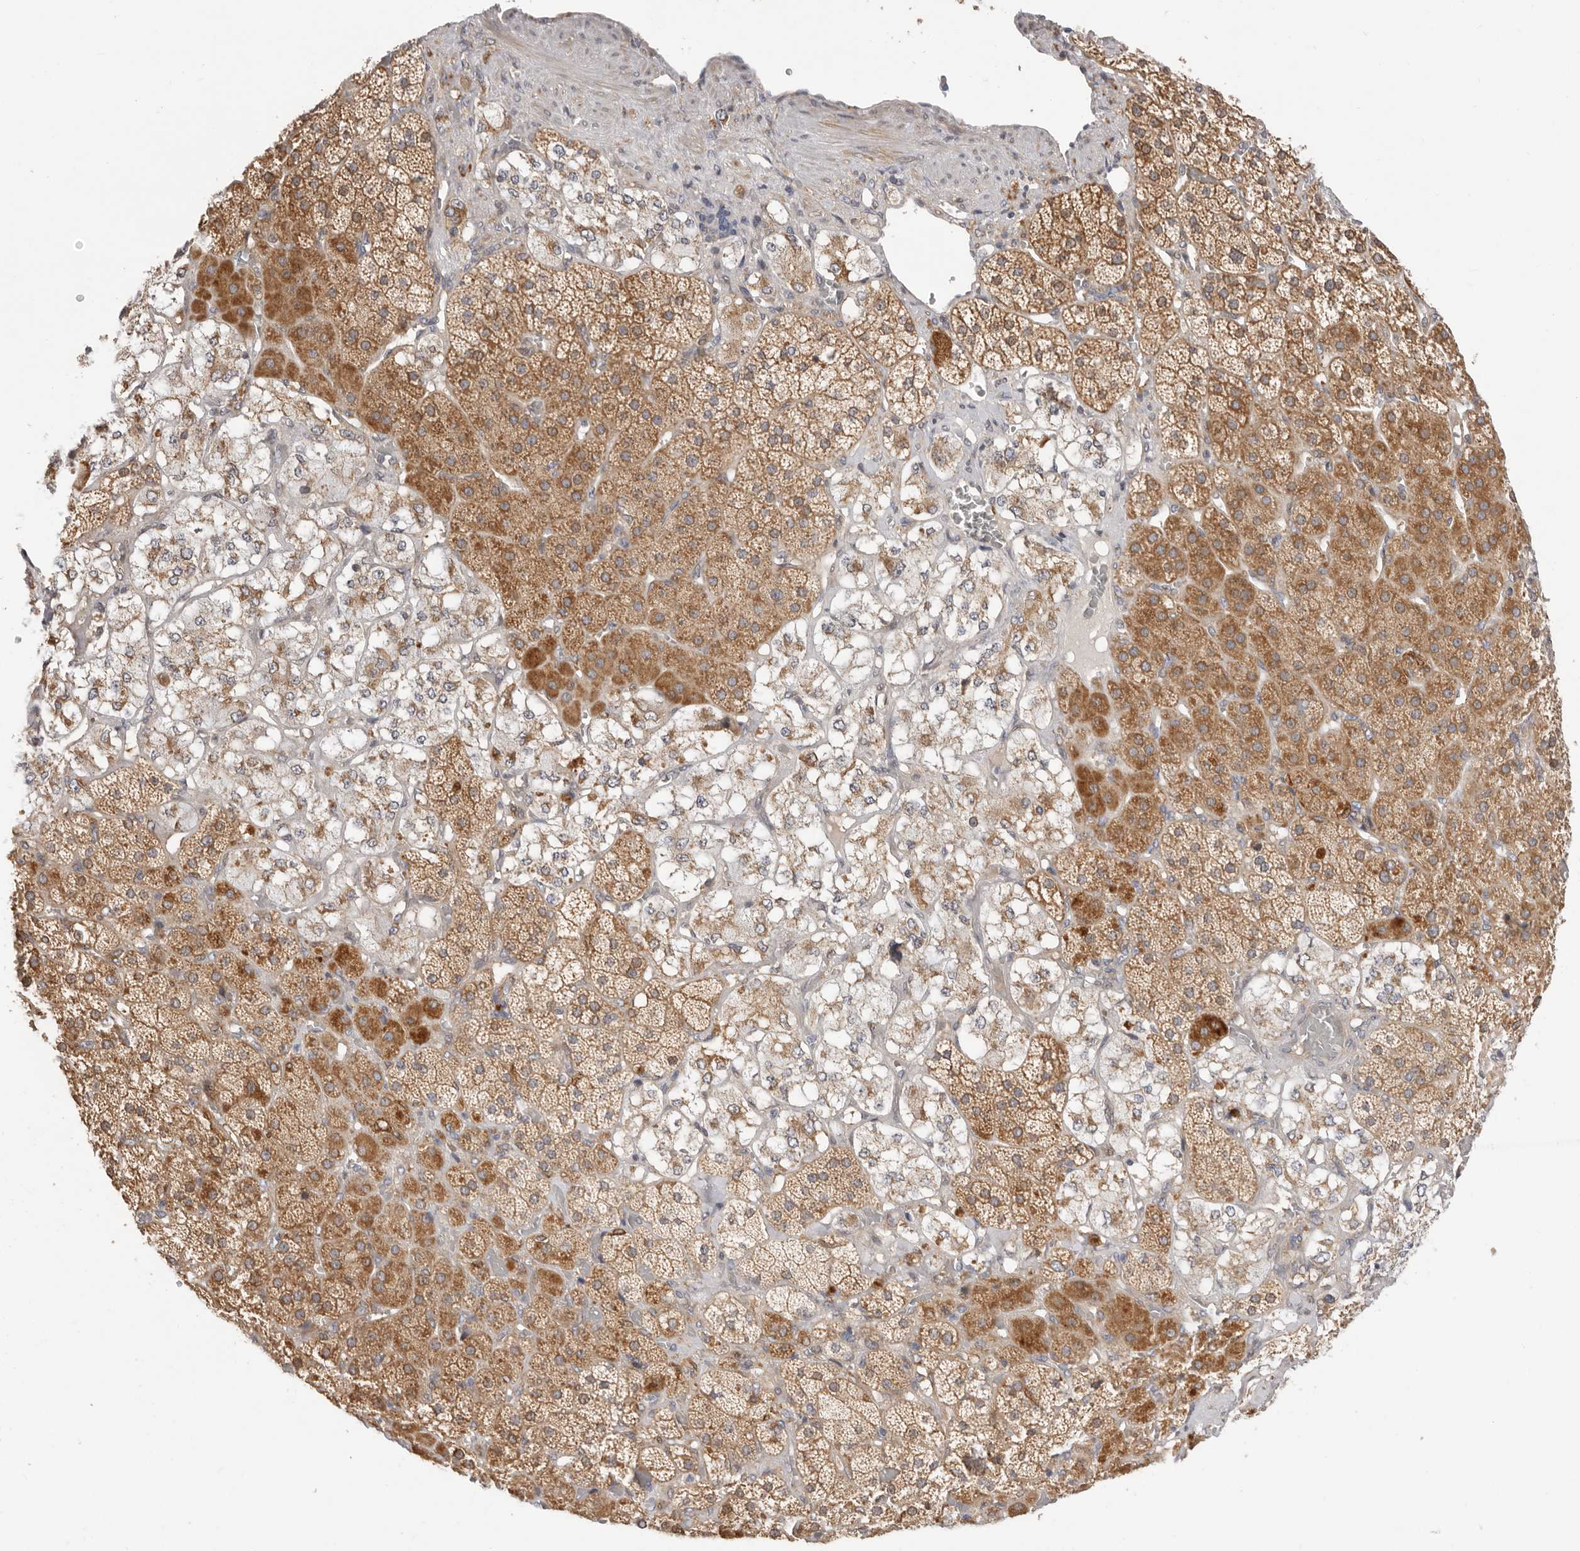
{"staining": {"intensity": "moderate", "quantity": ">75%", "location": "cytoplasmic/membranous"}, "tissue": "adrenal gland", "cell_type": "Glandular cells", "image_type": "normal", "snomed": [{"axis": "morphology", "description": "Normal tissue, NOS"}, {"axis": "topography", "description": "Adrenal gland"}], "caption": "A histopathology image showing moderate cytoplasmic/membranous staining in about >75% of glandular cells in benign adrenal gland, as visualized by brown immunohistochemical staining.", "gene": "USH1C", "patient": {"sex": "male", "age": 57}}